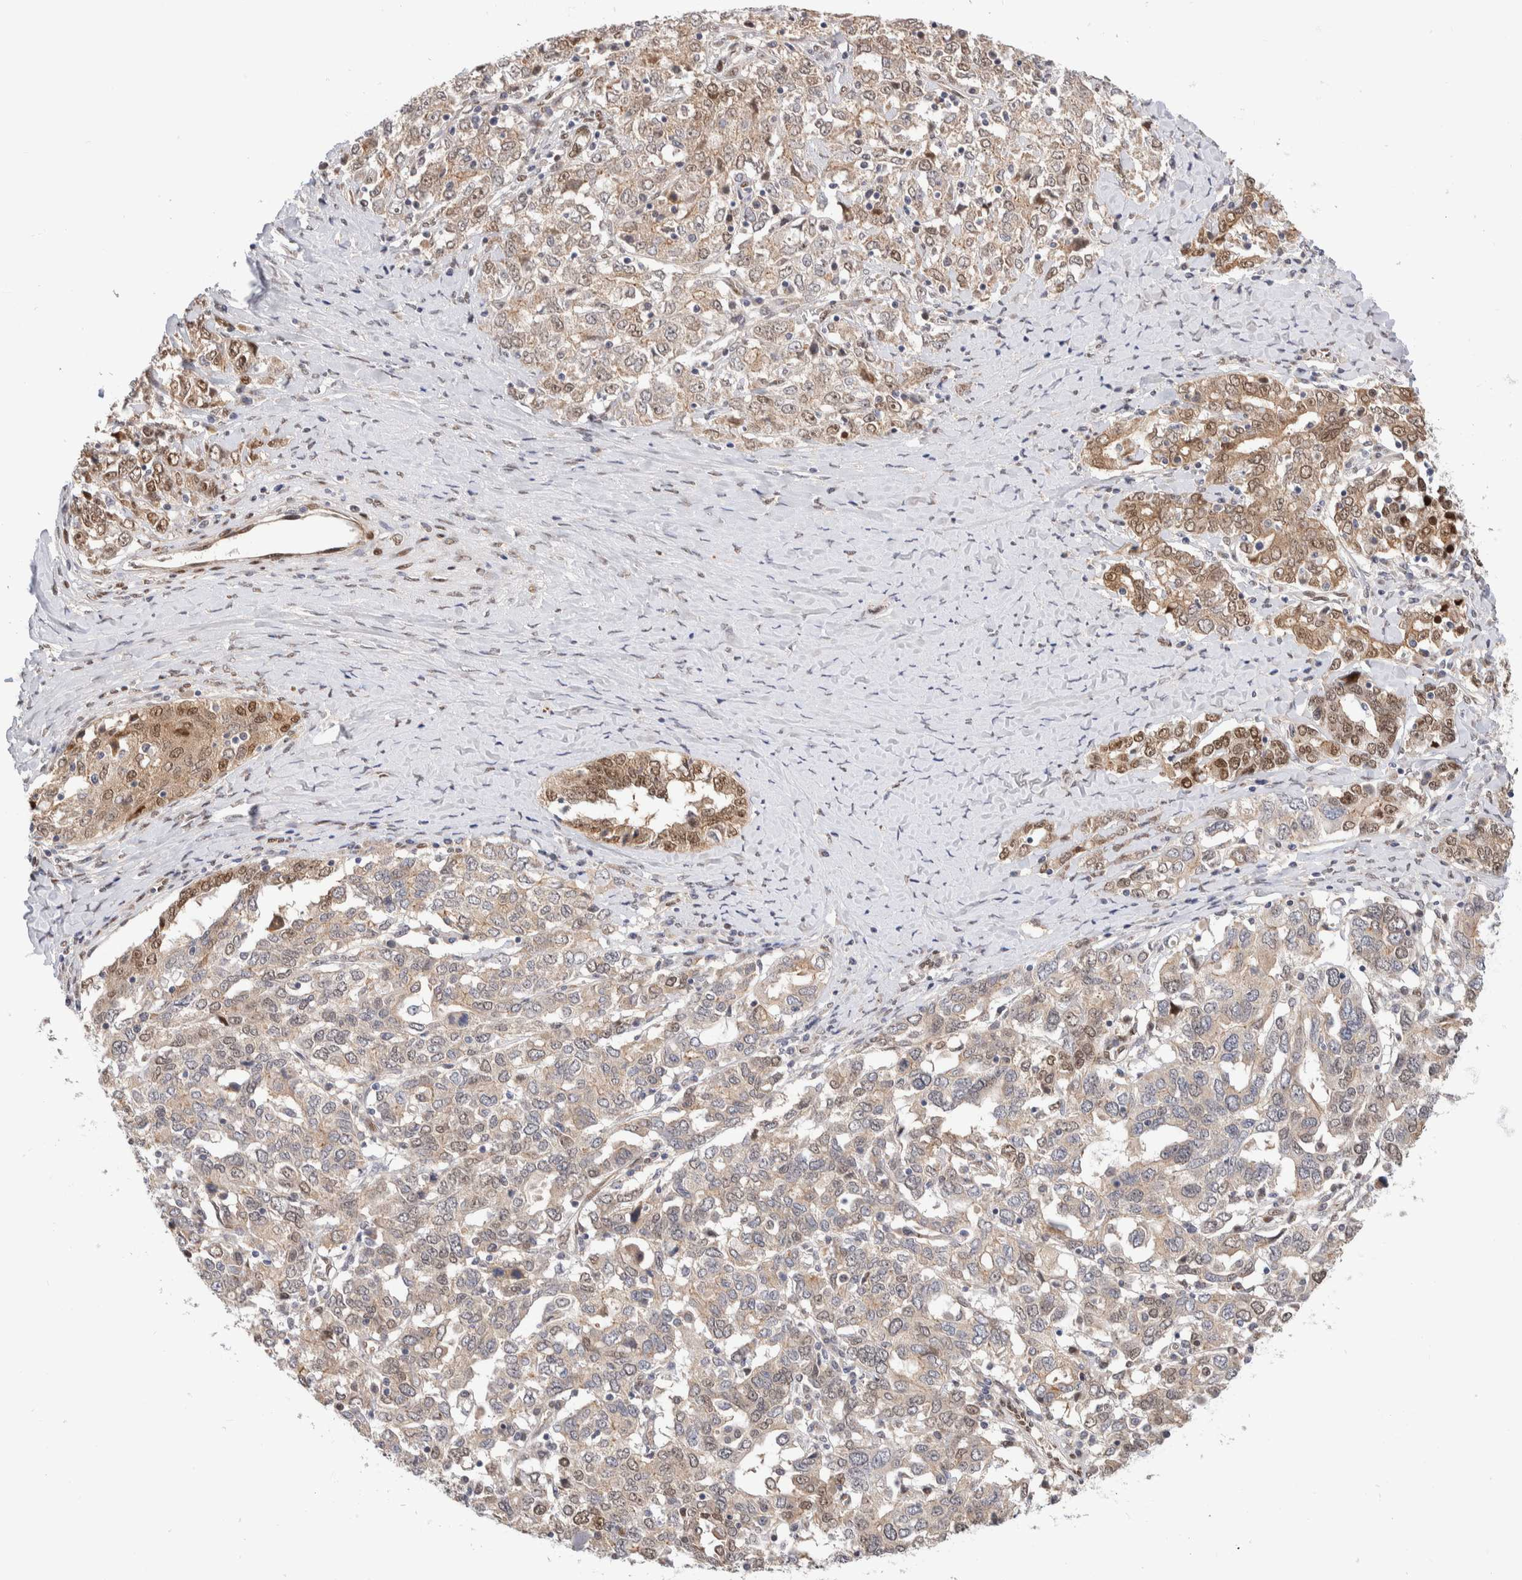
{"staining": {"intensity": "weak", "quantity": ">75%", "location": "cytoplasmic/membranous"}, "tissue": "ovarian cancer", "cell_type": "Tumor cells", "image_type": "cancer", "snomed": [{"axis": "morphology", "description": "Carcinoma, endometroid"}, {"axis": "topography", "description": "Ovary"}], "caption": "Brown immunohistochemical staining in ovarian endometroid carcinoma reveals weak cytoplasmic/membranous expression in approximately >75% of tumor cells.", "gene": "NSMAF", "patient": {"sex": "female", "age": 62}}